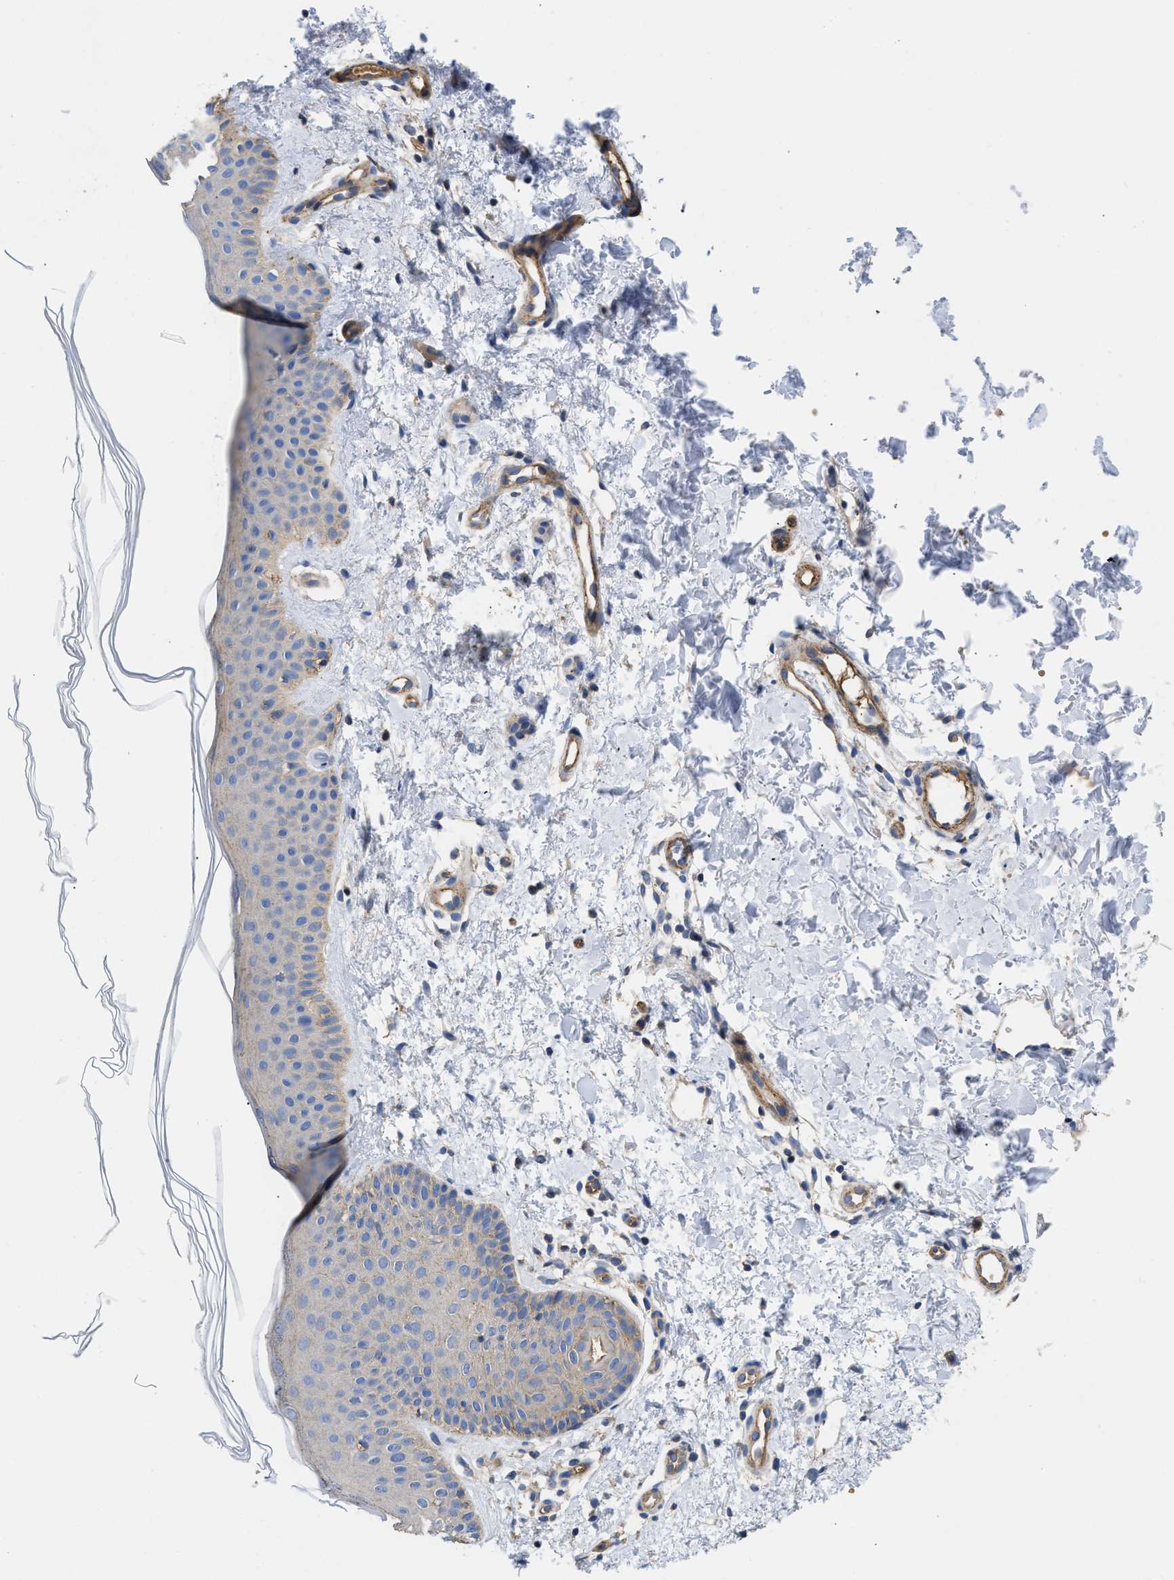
{"staining": {"intensity": "weak", "quantity": "25%-75%", "location": "cytoplasmic/membranous"}, "tissue": "skin", "cell_type": "Fibroblasts", "image_type": "normal", "snomed": [{"axis": "morphology", "description": "Normal tissue, NOS"}, {"axis": "morphology", "description": "Malignant melanoma, NOS"}, {"axis": "topography", "description": "Skin"}], "caption": "IHC of benign human skin exhibits low levels of weak cytoplasmic/membranous expression in approximately 25%-75% of fibroblasts. The protein is shown in brown color, while the nuclei are stained blue.", "gene": "USP4", "patient": {"sex": "male", "age": 83}}